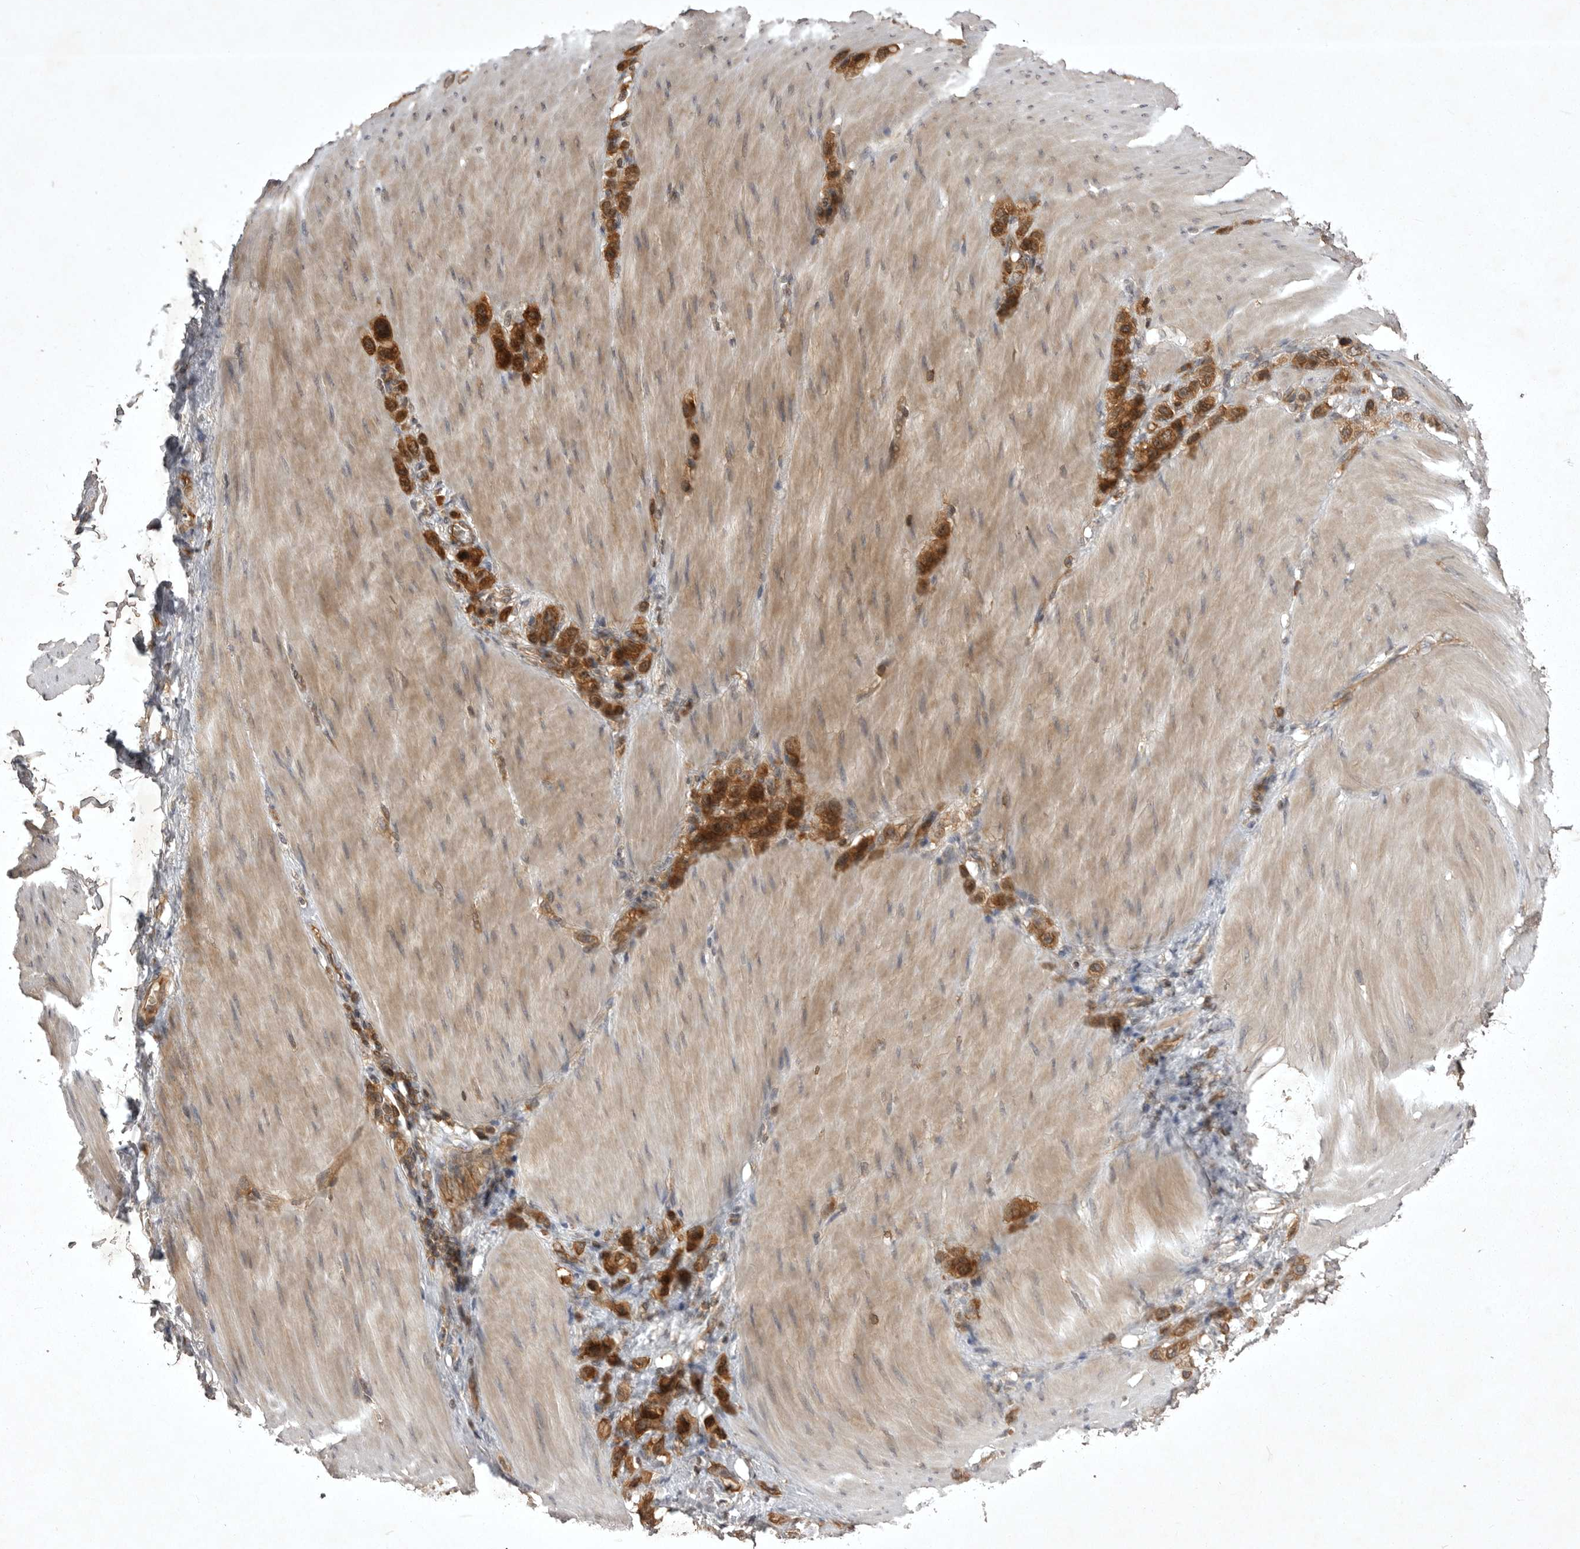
{"staining": {"intensity": "strong", "quantity": ">75%", "location": "cytoplasmic/membranous"}, "tissue": "stomach cancer", "cell_type": "Tumor cells", "image_type": "cancer", "snomed": [{"axis": "morphology", "description": "Adenocarcinoma, NOS"}, {"axis": "topography", "description": "Stomach"}], "caption": "Adenocarcinoma (stomach) was stained to show a protein in brown. There is high levels of strong cytoplasmic/membranous expression in approximately >75% of tumor cells. (DAB (3,3'-diaminobenzidine) IHC, brown staining for protein, blue staining for nuclei).", "gene": "STK24", "patient": {"sex": "female", "age": 65}}